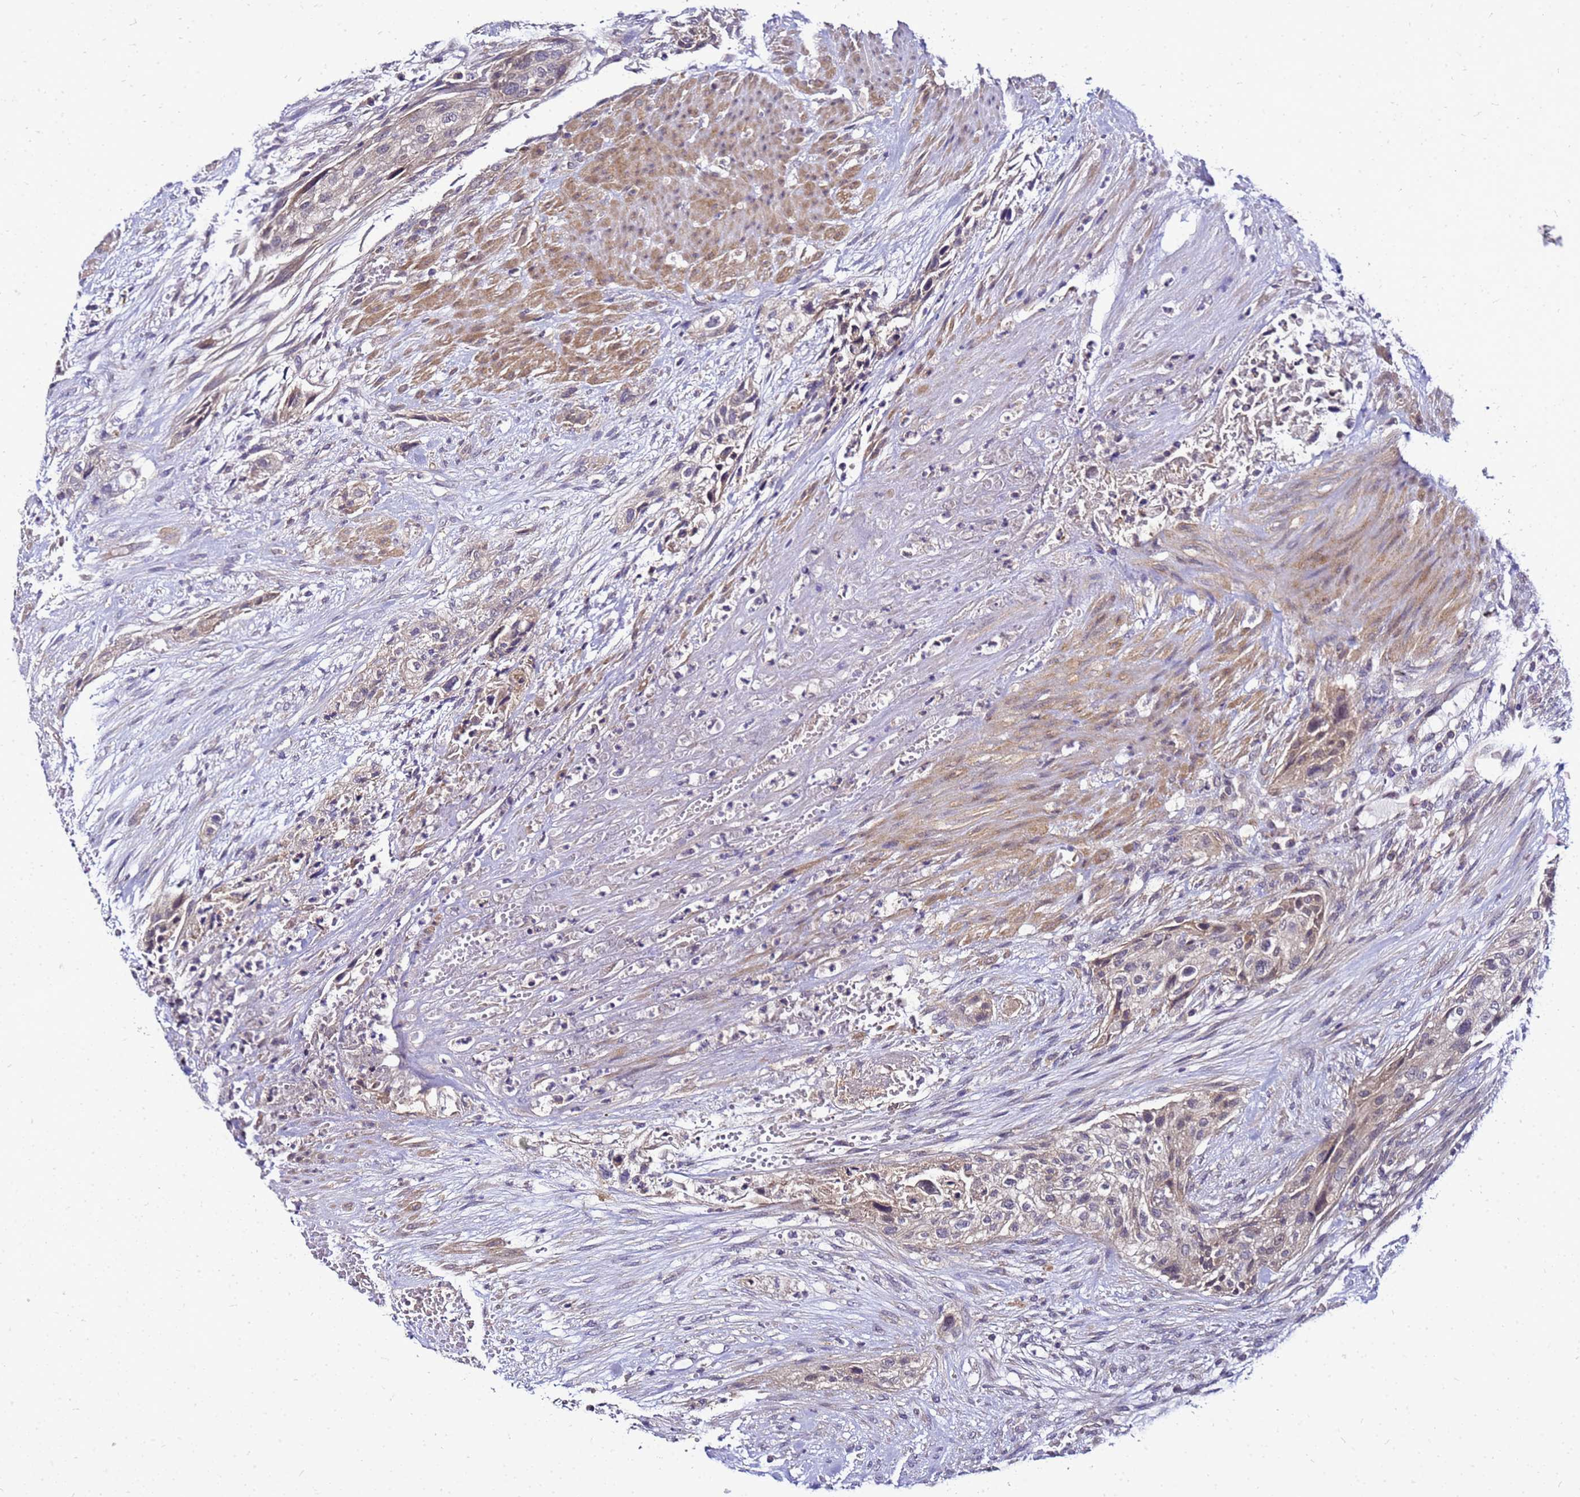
{"staining": {"intensity": "weak", "quantity": "<25%", "location": "cytoplasmic/membranous"}, "tissue": "urothelial cancer", "cell_type": "Tumor cells", "image_type": "cancer", "snomed": [{"axis": "morphology", "description": "Urothelial carcinoma, High grade"}, {"axis": "topography", "description": "Urinary bladder"}], "caption": "Image shows no significant protein positivity in tumor cells of high-grade urothelial carcinoma.", "gene": "SAT1", "patient": {"sex": "male", "age": 35}}